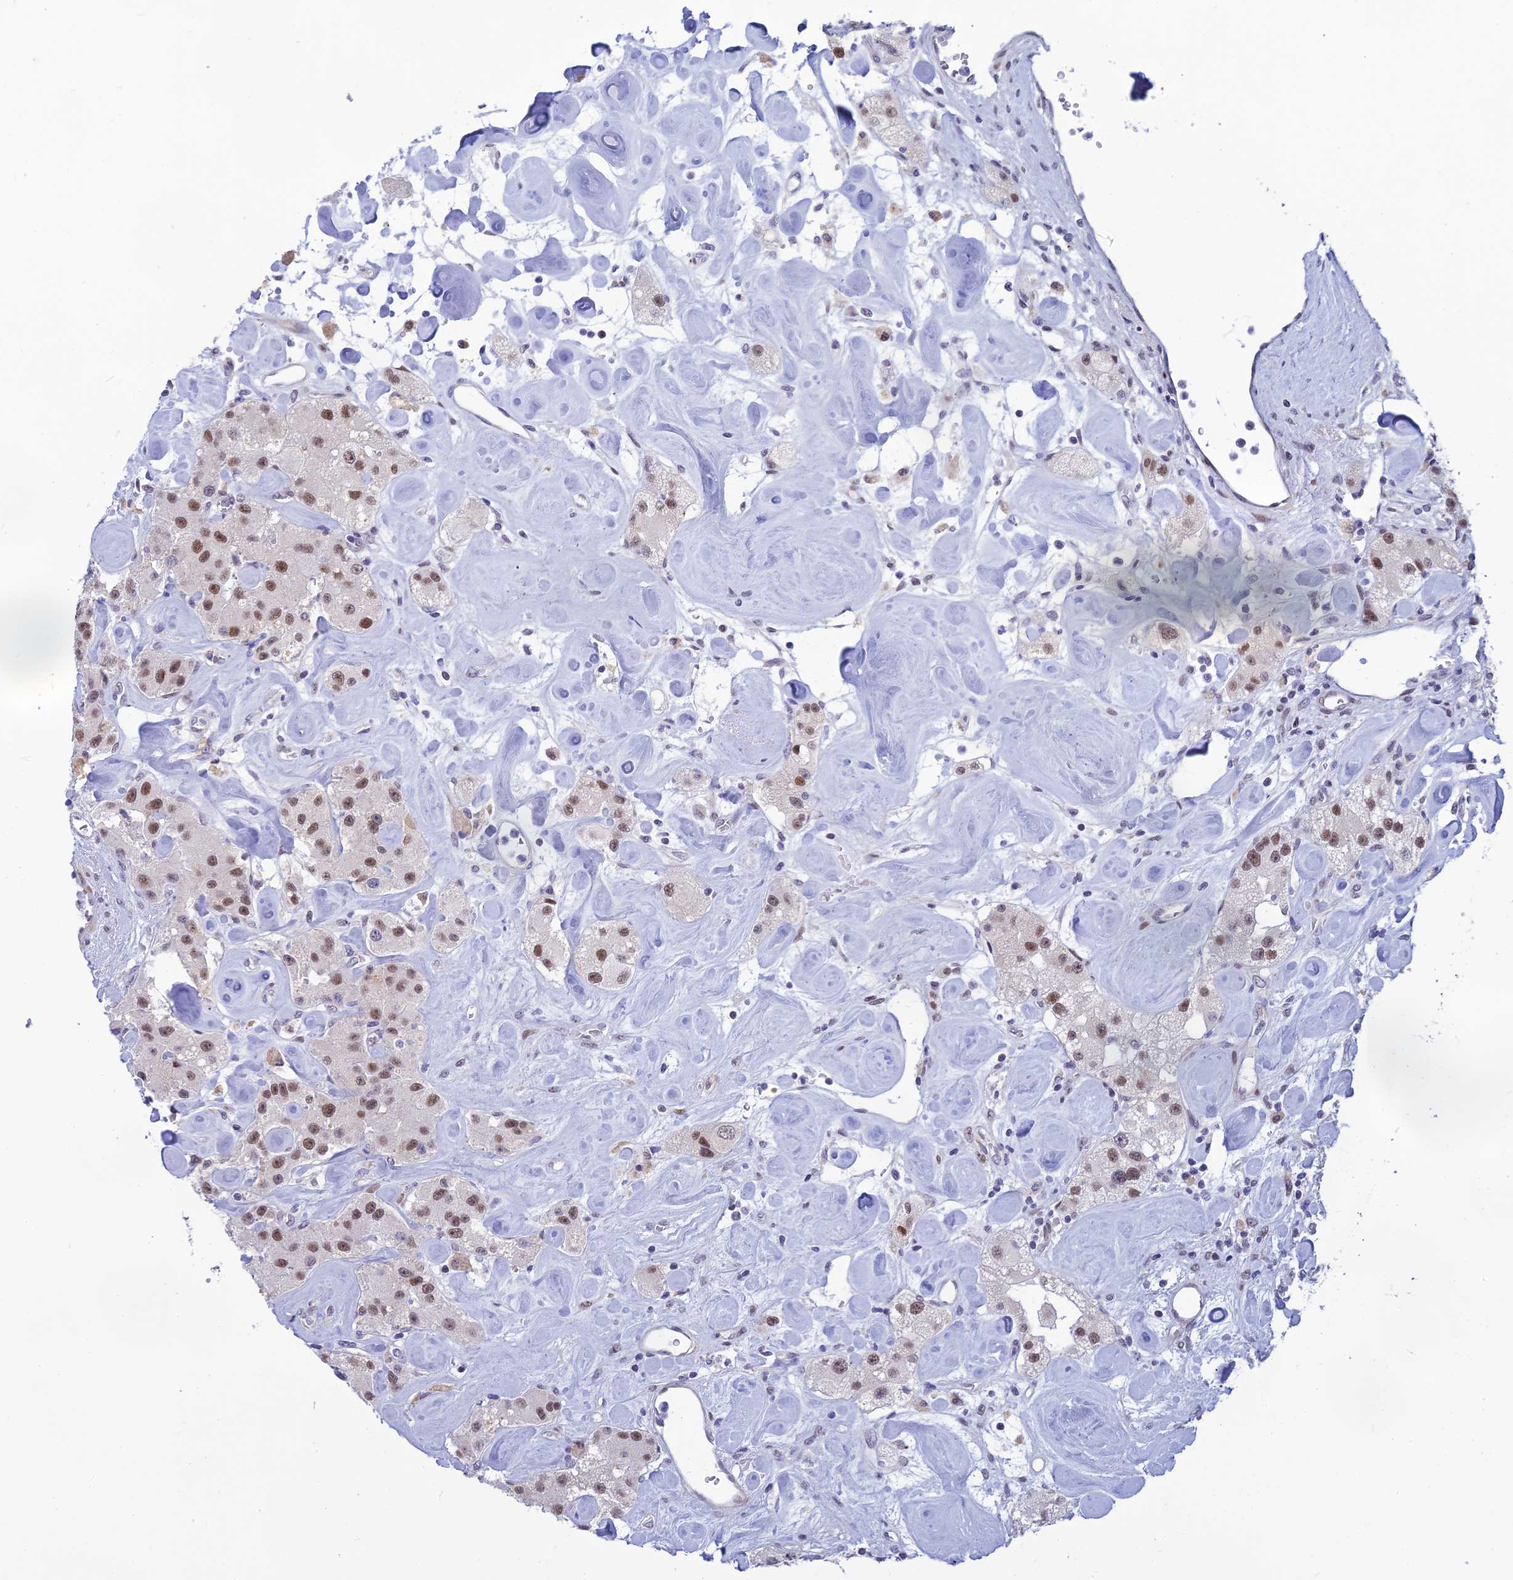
{"staining": {"intensity": "moderate", "quantity": ">75%", "location": "nuclear"}, "tissue": "carcinoid", "cell_type": "Tumor cells", "image_type": "cancer", "snomed": [{"axis": "morphology", "description": "Carcinoid, malignant, NOS"}, {"axis": "topography", "description": "Pancreas"}], "caption": "Immunohistochemistry of human carcinoid exhibits medium levels of moderate nuclear expression in approximately >75% of tumor cells. Using DAB (brown) and hematoxylin (blue) stains, captured at high magnification using brightfield microscopy.", "gene": "CLK4", "patient": {"sex": "male", "age": 41}}